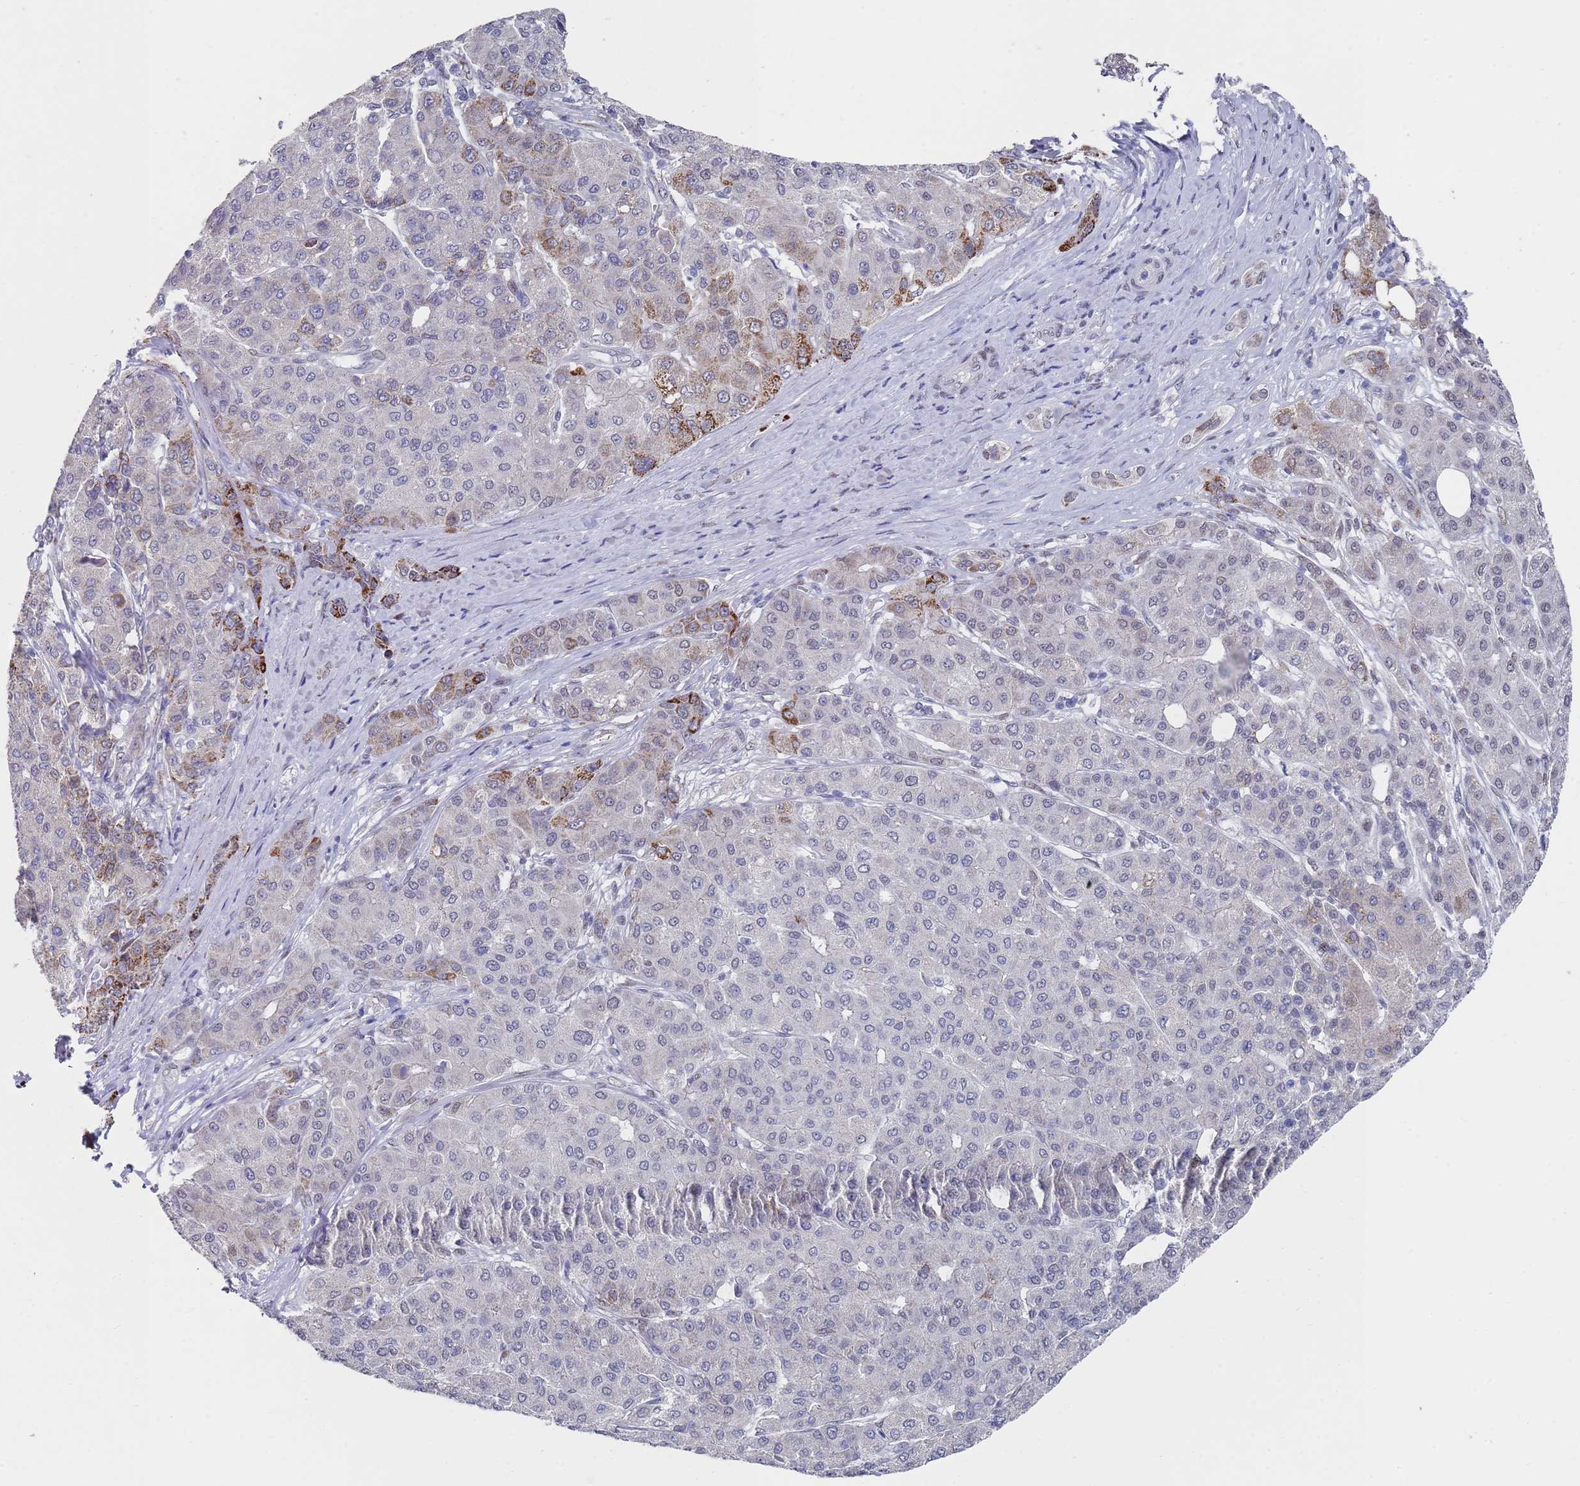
{"staining": {"intensity": "strong", "quantity": "<25%", "location": "cytoplasmic/membranous"}, "tissue": "liver cancer", "cell_type": "Tumor cells", "image_type": "cancer", "snomed": [{"axis": "morphology", "description": "Carcinoma, Hepatocellular, NOS"}, {"axis": "topography", "description": "Liver"}], "caption": "Protein expression by immunohistochemistry (IHC) reveals strong cytoplasmic/membranous staining in about <25% of tumor cells in liver hepatocellular carcinoma. The protein is stained brown, and the nuclei are stained in blue (DAB (3,3'-diaminobenzidine) IHC with brightfield microscopy, high magnification).", "gene": "COPS6", "patient": {"sex": "male", "age": 65}}